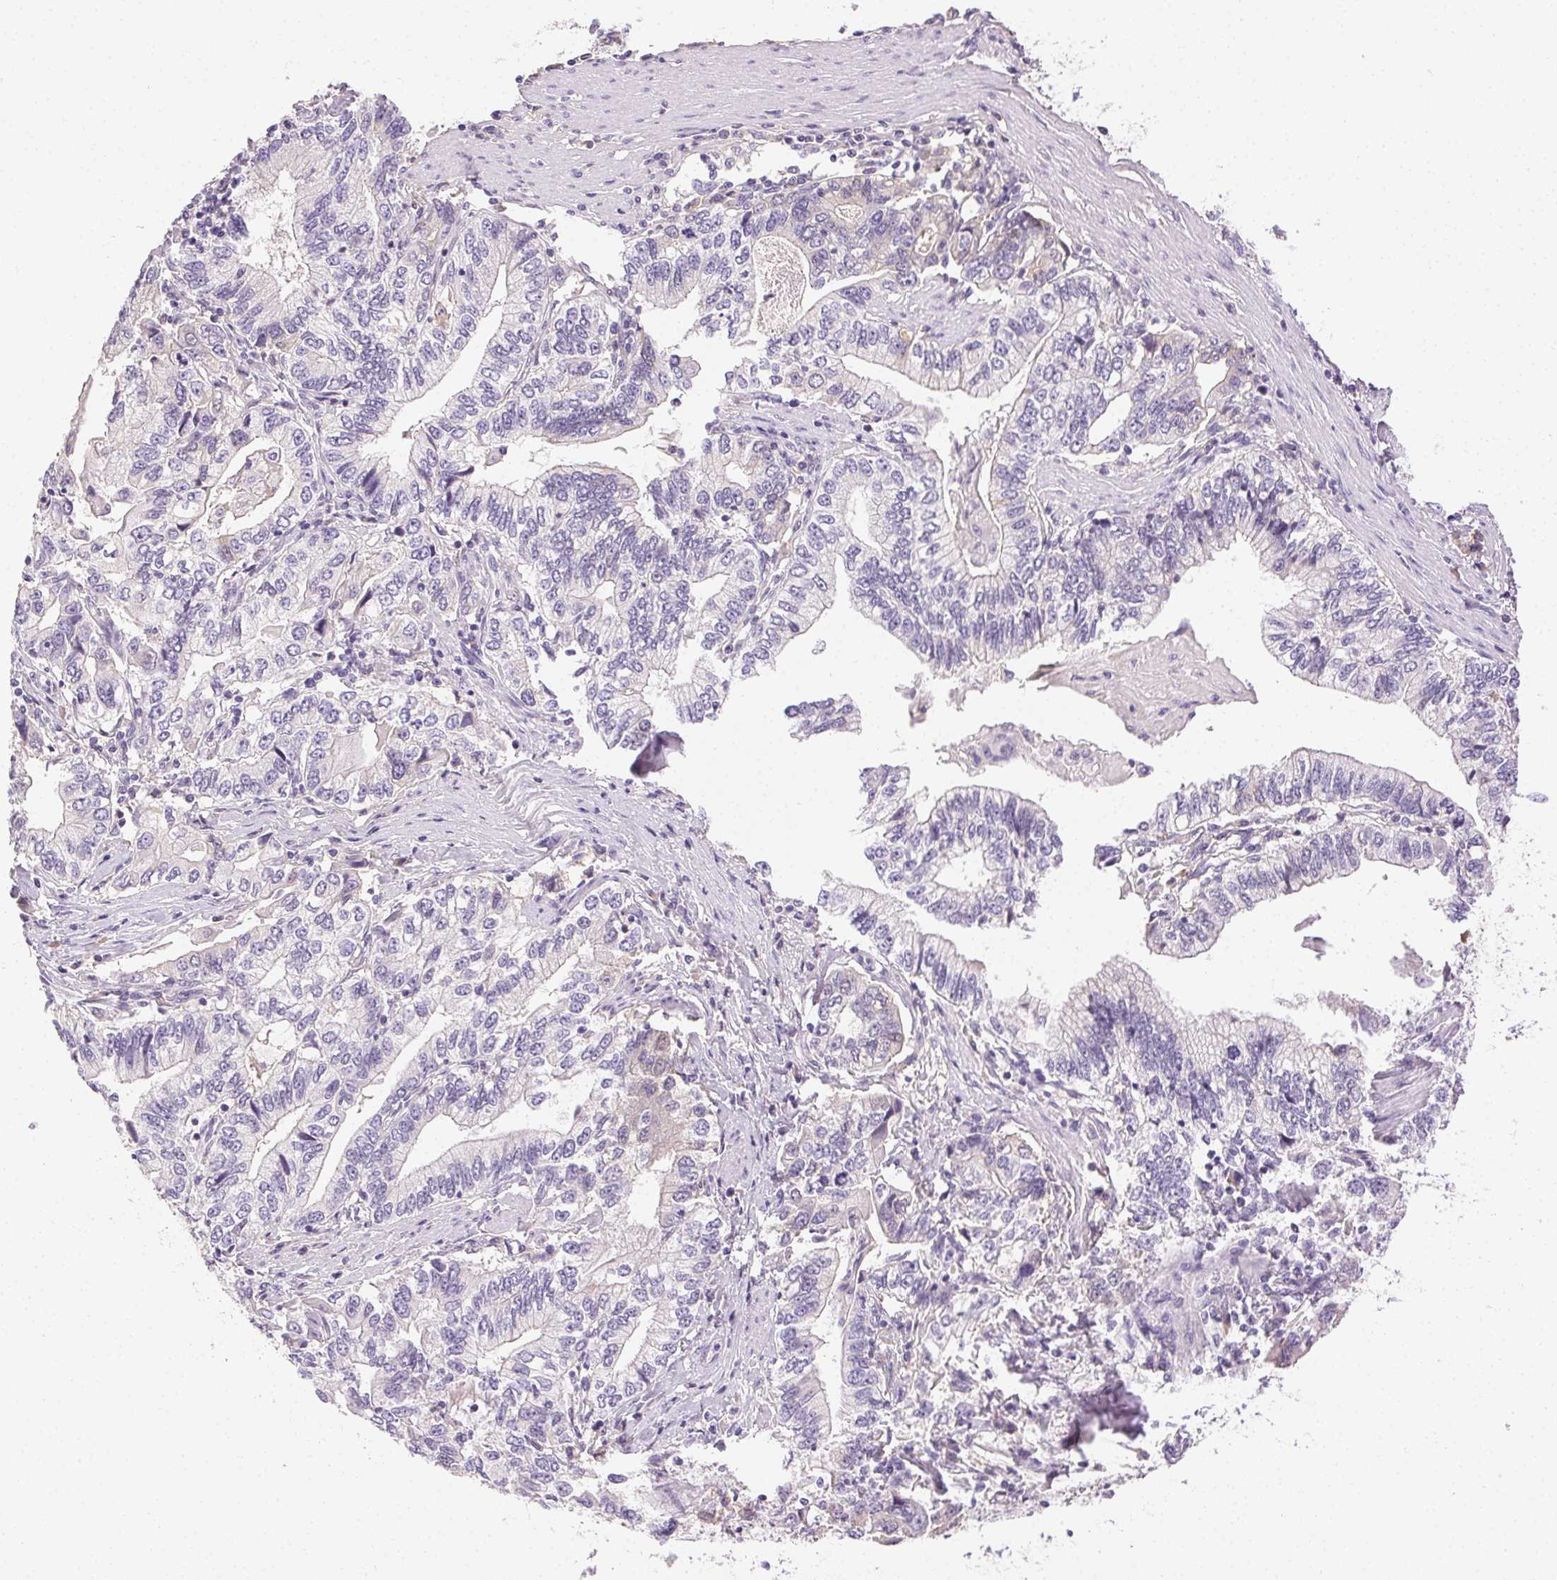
{"staining": {"intensity": "negative", "quantity": "none", "location": "none"}, "tissue": "stomach cancer", "cell_type": "Tumor cells", "image_type": "cancer", "snomed": [{"axis": "morphology", "description": "Adenocarcinoma, NOS"}, {"axis": "topography", "description": "Stomach, lower"}], "caption": "Immunohistochemistry histopathology image of neoplastic tissue: human stomach cancer (adenocarcinoma) stained with DAB (3,3'-diaminobenzidine) exhibits no significant protein expression in tumor cells.", "gene": "BPIFB2", "patient": {"sex": "female", "age": 72}}